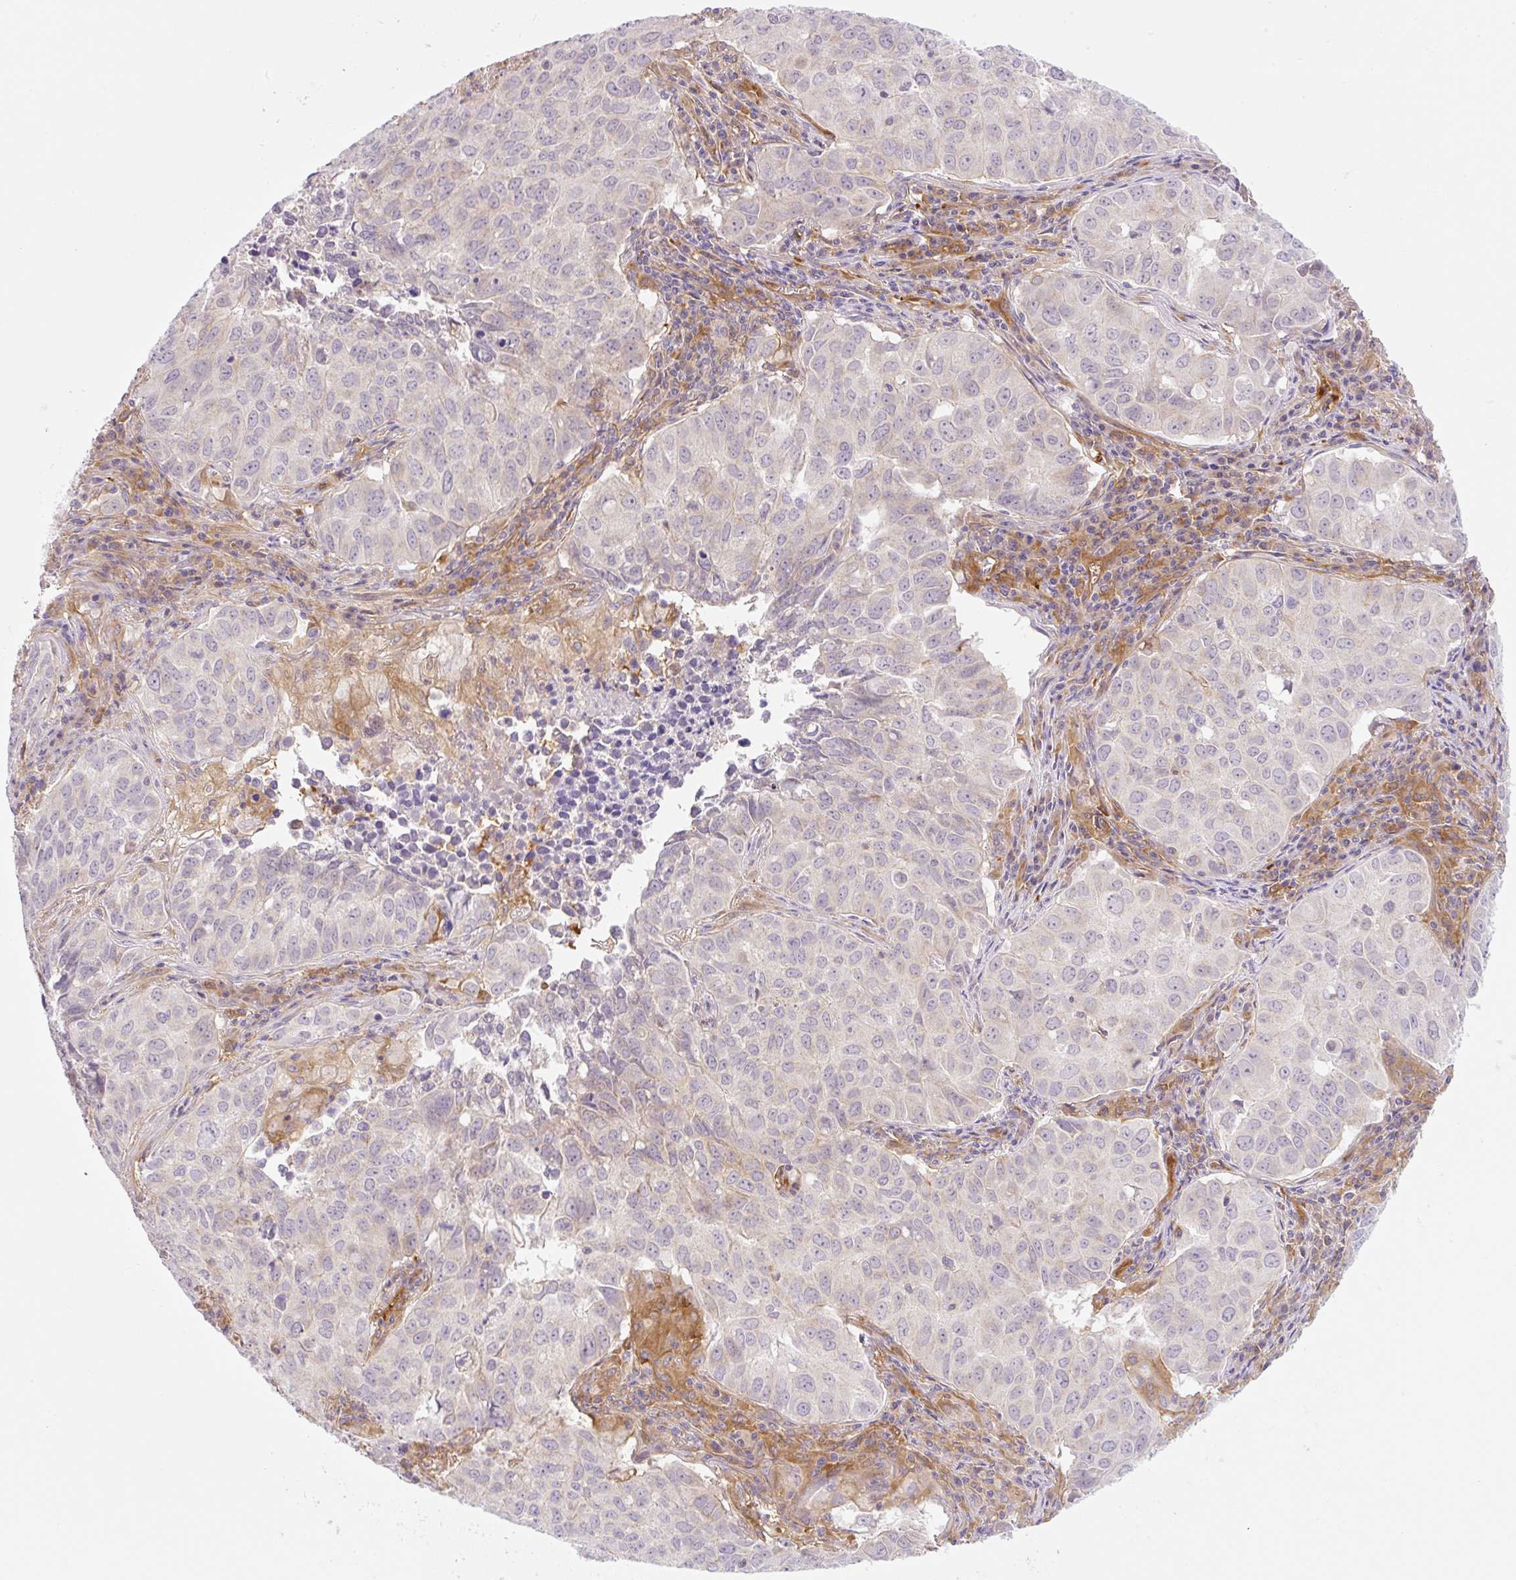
{"staining": {"intensity": "negative", "quantity": "none", "location": "none"}, "tissue": "lung cancer", "cell_type": "Tumor cells", "image_type": "cancer", "snomed": [{"axis": "morphology", "description": "Adenocarcinoma, NOS"}, {"axis": "topography", "description": "Lung"}], "caption": "Tumor cells are negative for brown protein staining in lung cancer (adenocarcinoma).", "gene": "OMA1", "patient": {"sex": "female", "age": 50}}